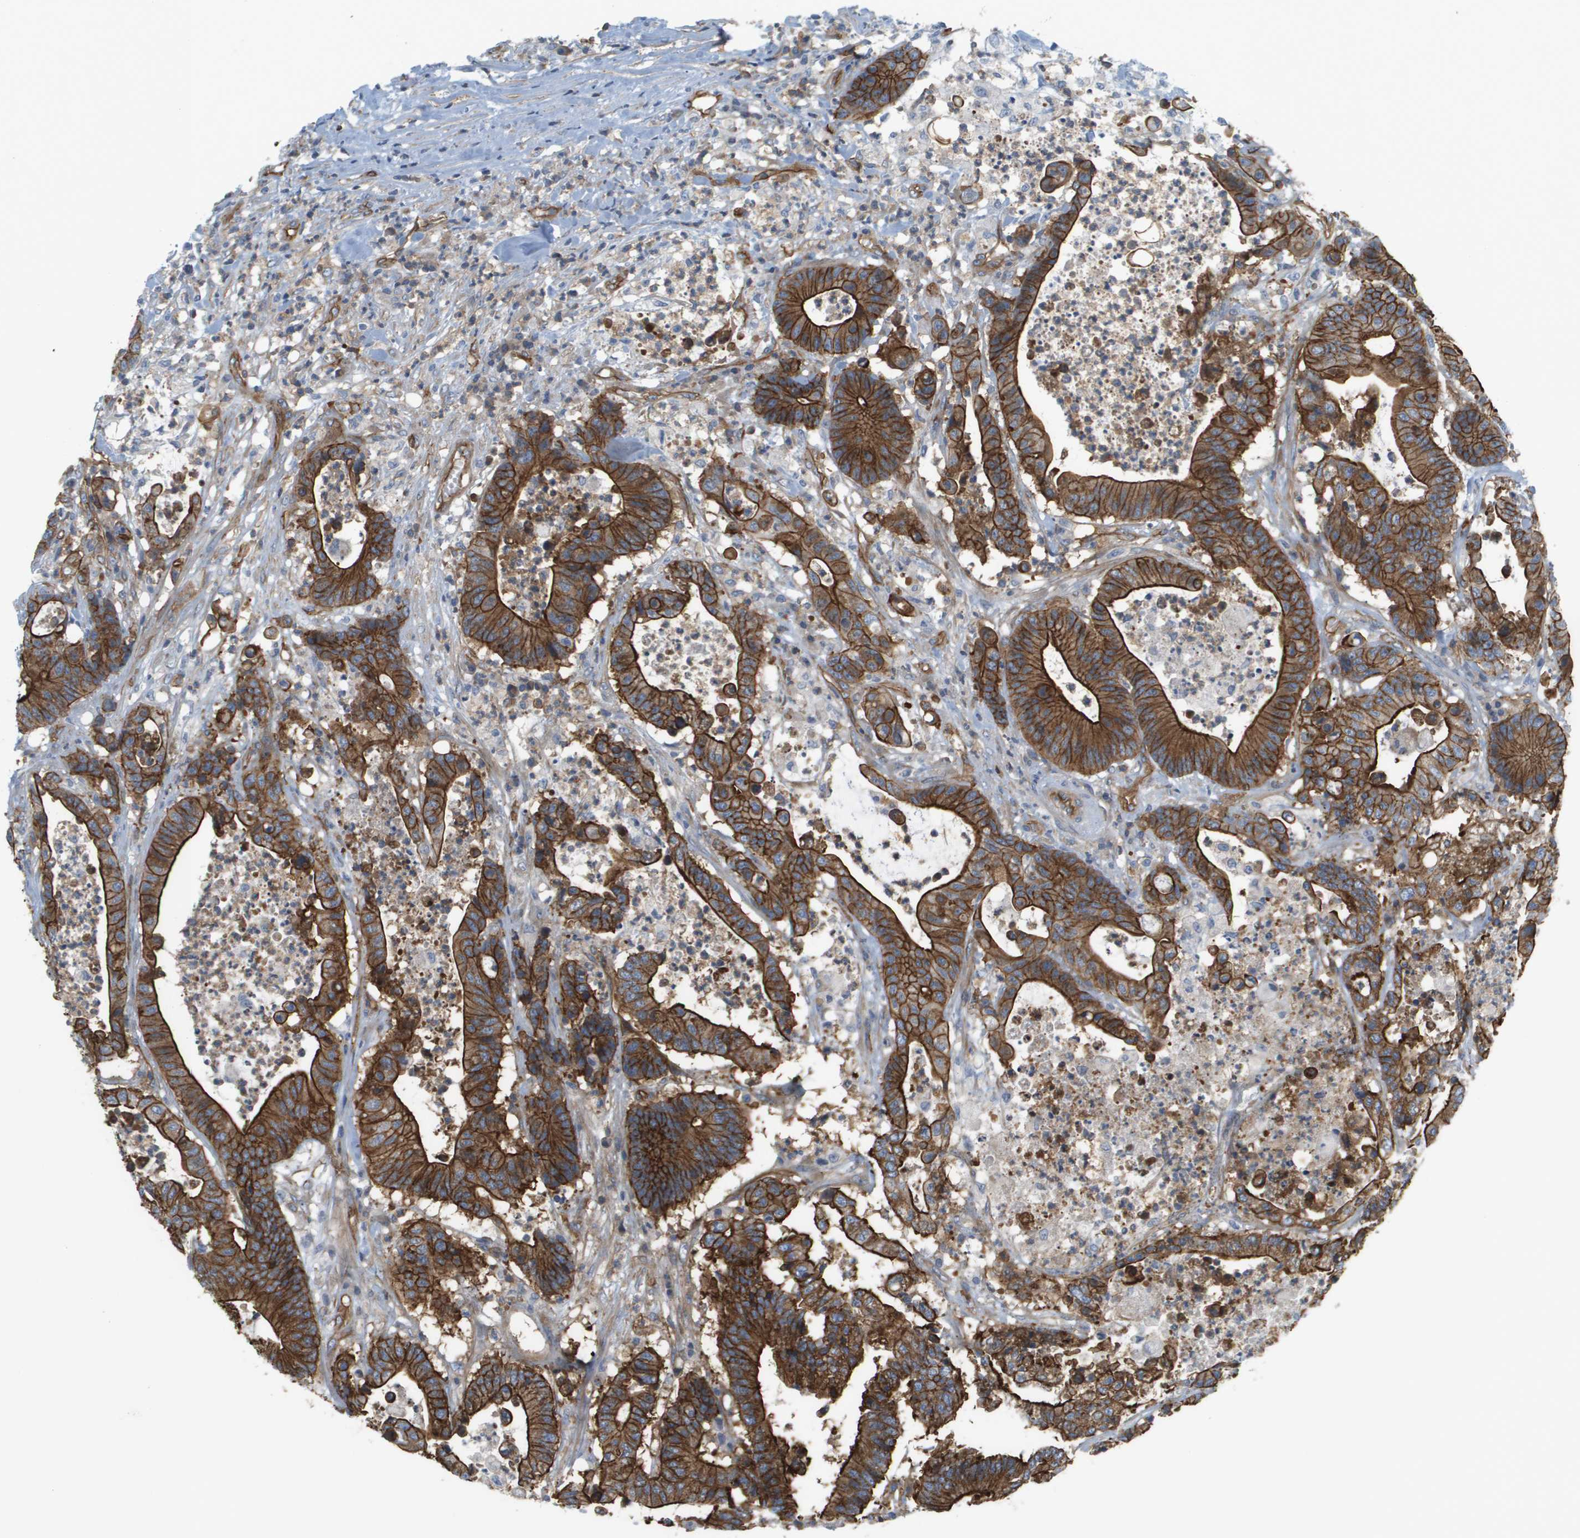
{"staining": {"intensity": "strong", "quantity": ">75%", "location": "cytoplasmic/membranous"}, "tissue": "colorectal cancer", "cell_type": "Tumor cells", "image_type": "cancer", "snomed": [{"axis": "morphology", "description": "Adenocarcinoma, NOS"}, {"axis": "topography", "description": "Colon"}], "caption": "A photomicrograph of adenocarcinoma (colorectal) stained for a protein displays strong cytoplasmic/membranous brown staining in tumor cells.", "gene": "SGMS2", "patient": {"sex": "female", "age": 84}}